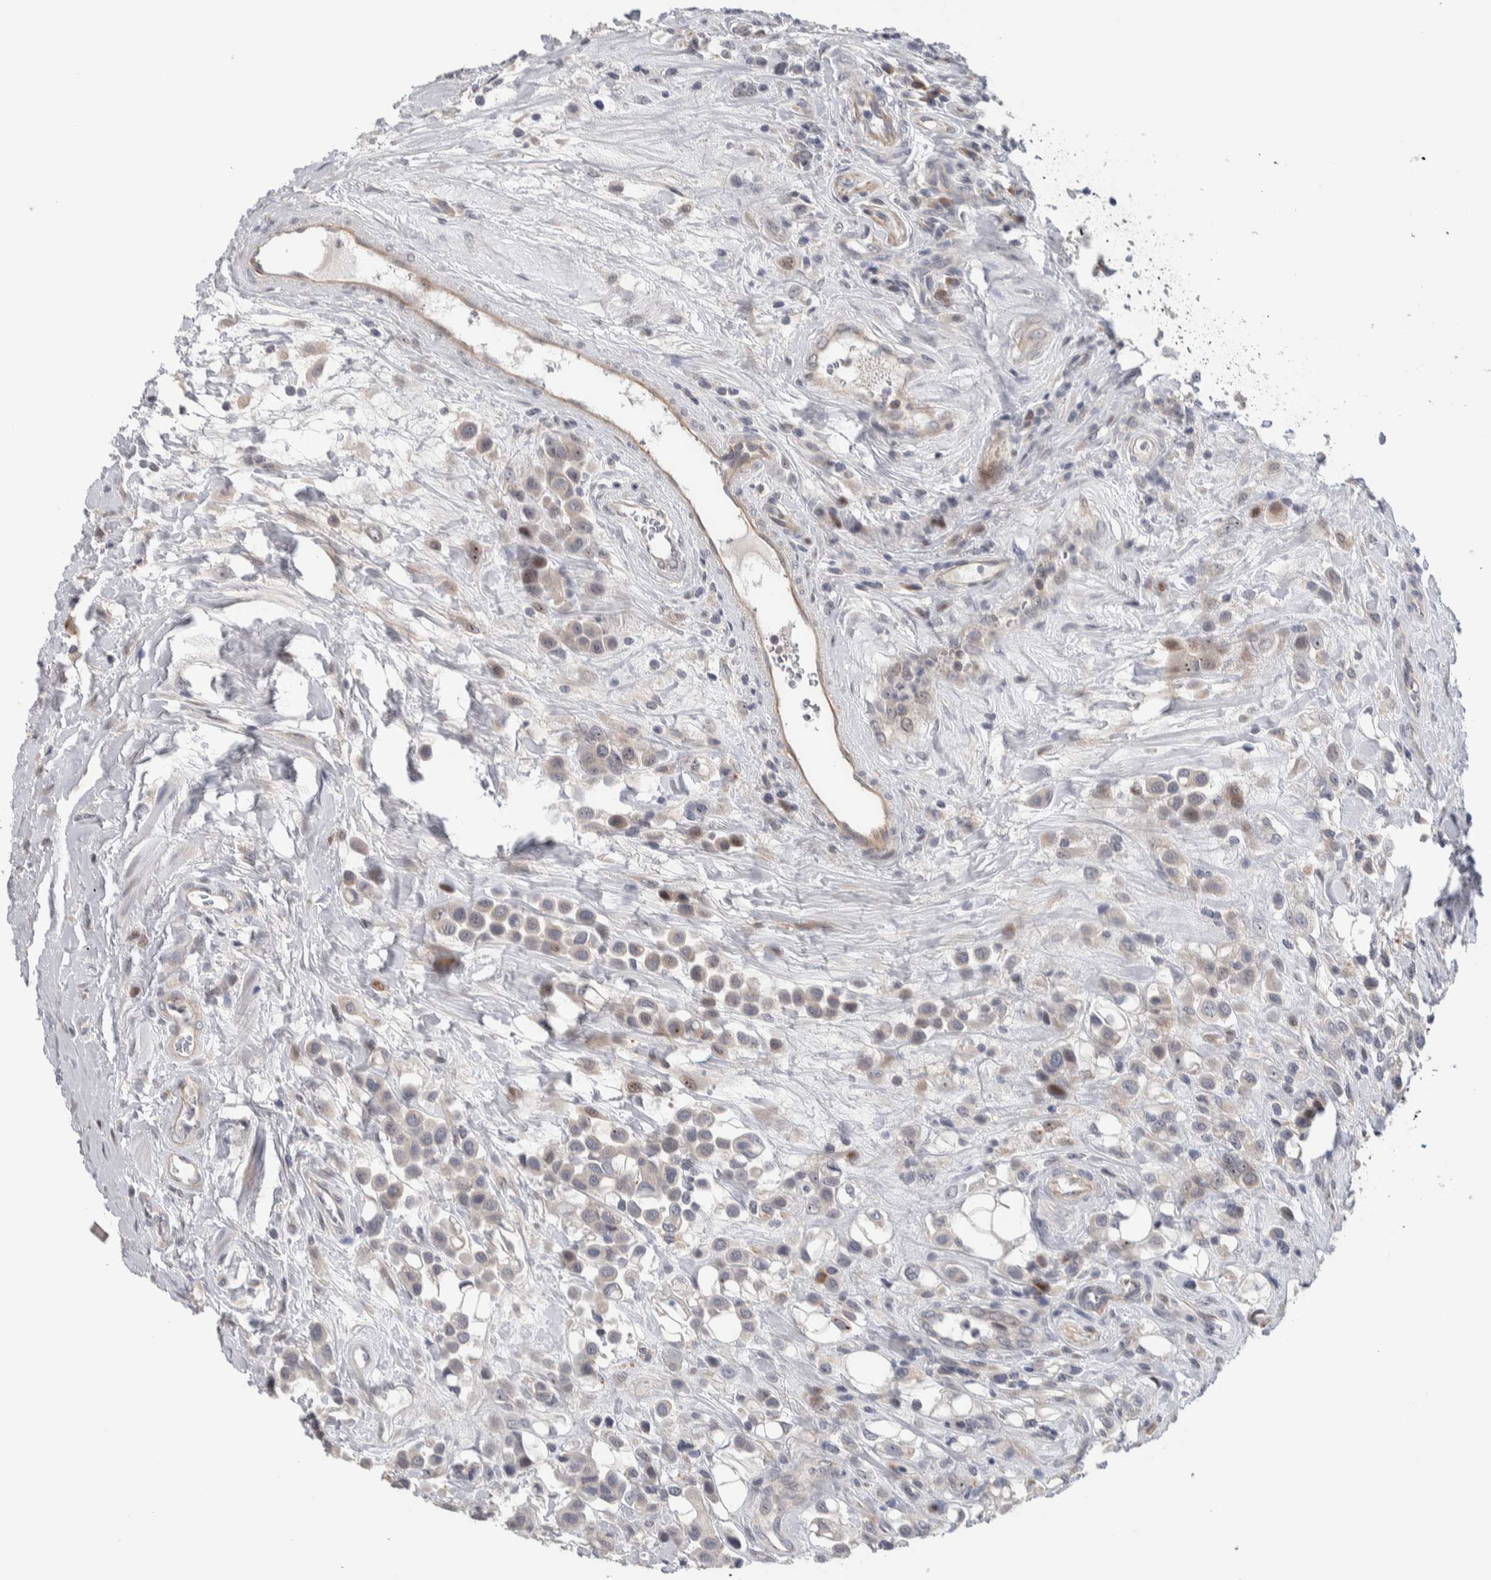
{"staining": {"intensity": "strong", "quantity": "<25%", "location": "nuclear"}, "tissue": "urothelial cancer", "cell_type": "Tumor cells", "image_type": "cancer", "snomed": [{"axis": "morphology", "description": "Urothelial carcinoma, High grade"}, {"axis": "topography", "description": "Urinary bladder"}], "caption": "Strong nuclear expression for a protein is appreciated in approximately <25% of tumor cells of urothelial cancer using IHC.", "gene": "PRRG4", "patient": {"sex": "male", "age": 50}}